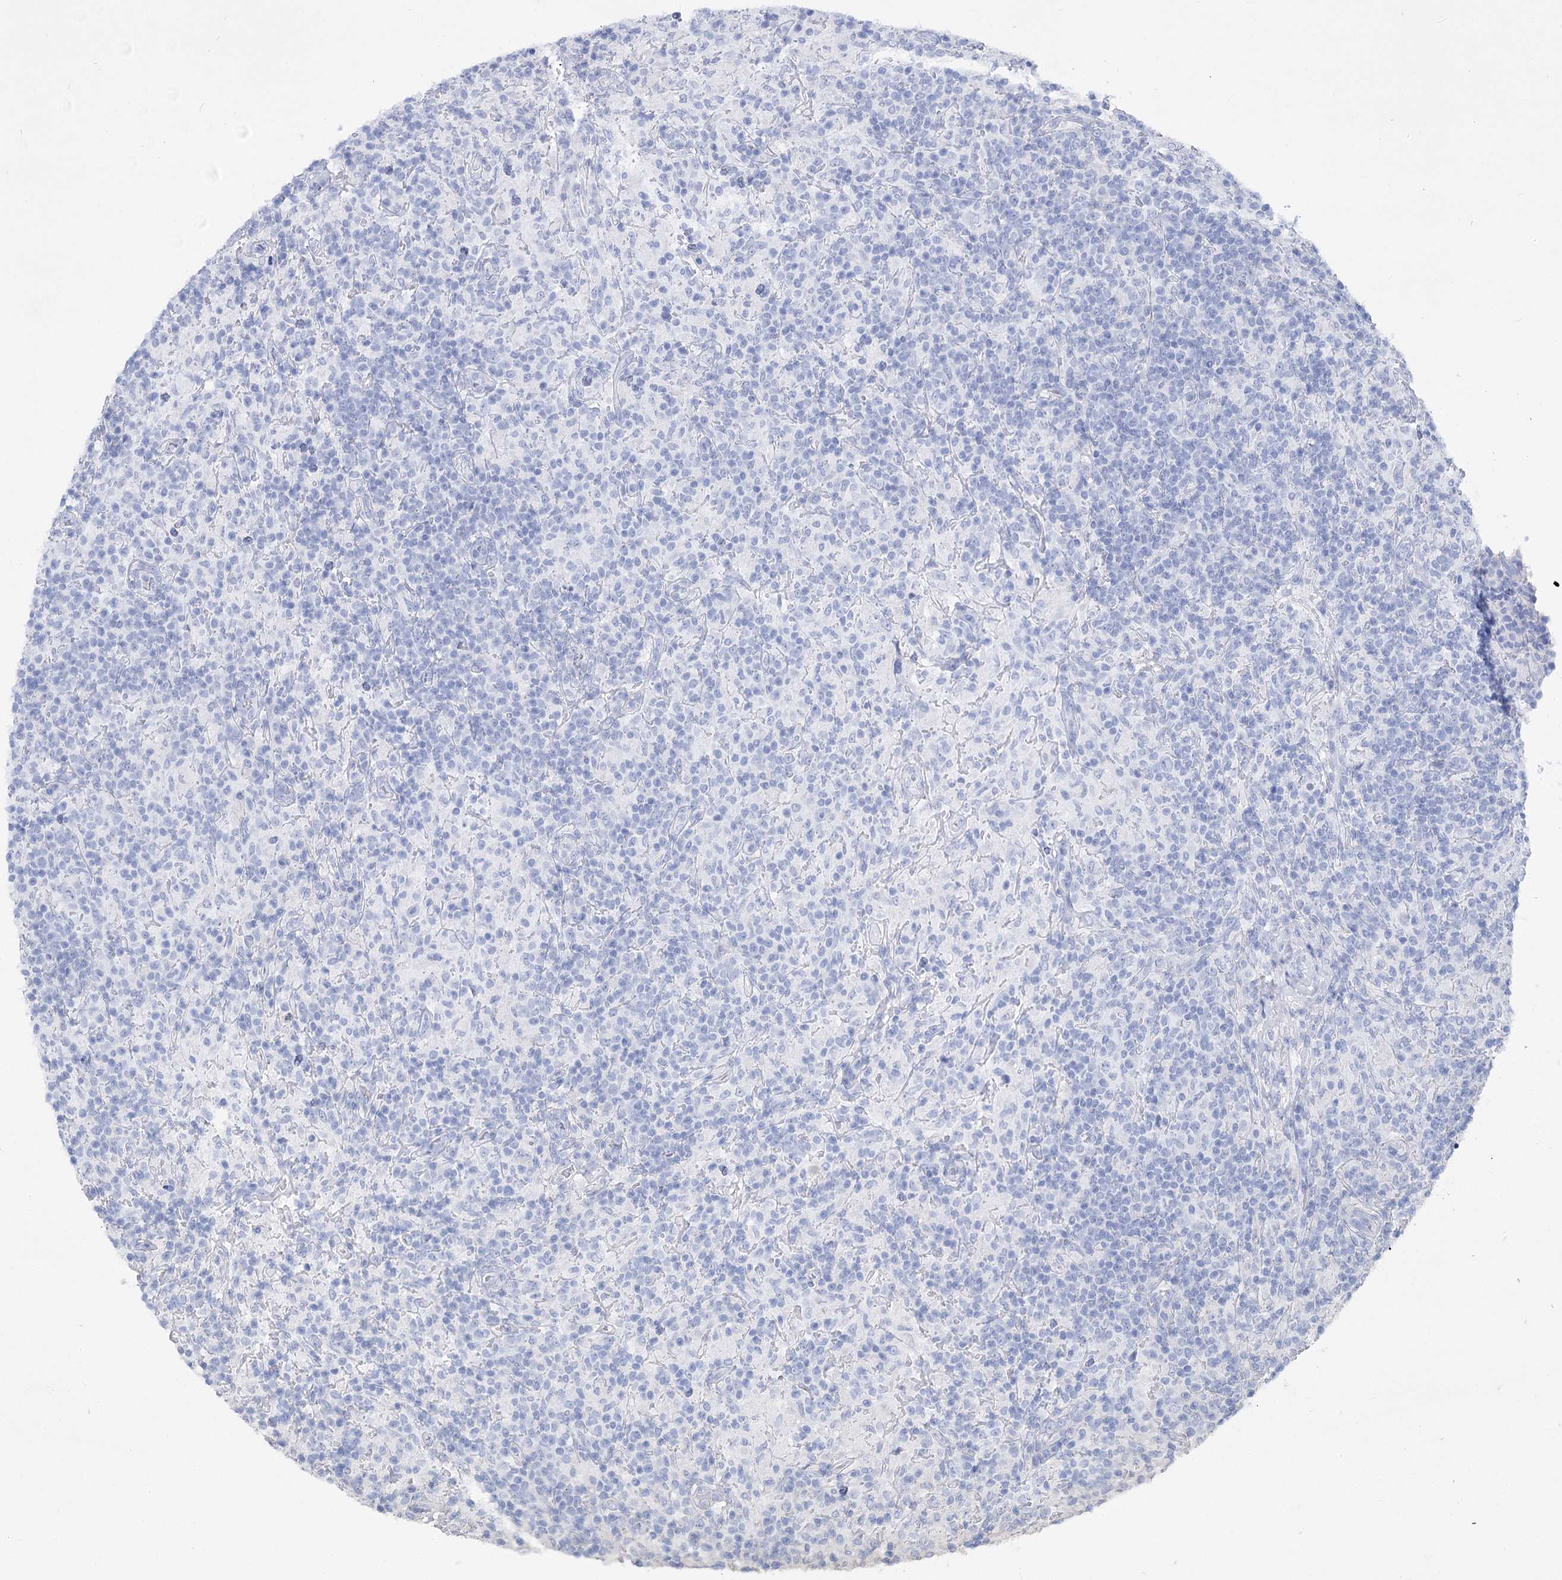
{"staining": {"intensity": "negative", "quantity": "none", "location": "none"}, "tissue": "lymphoma", "cell_type": "Tumor cells", "image_type": "cancer", "snomed": [{"axis": "morphology", "description": "Hodgkin's disease, NOS"}, {"axis": "topography", "description": "Lymph node"}], "caption": "Immunohistochemistry histopathology image of human lymphoma stained for a protein (brown), which displays no expression in tumor cells. (DAB IHC visualized using brightfield microscopy, high magnification).", "gene": "PCDHA1", "patient": {"sex": "male", "age": 70}}